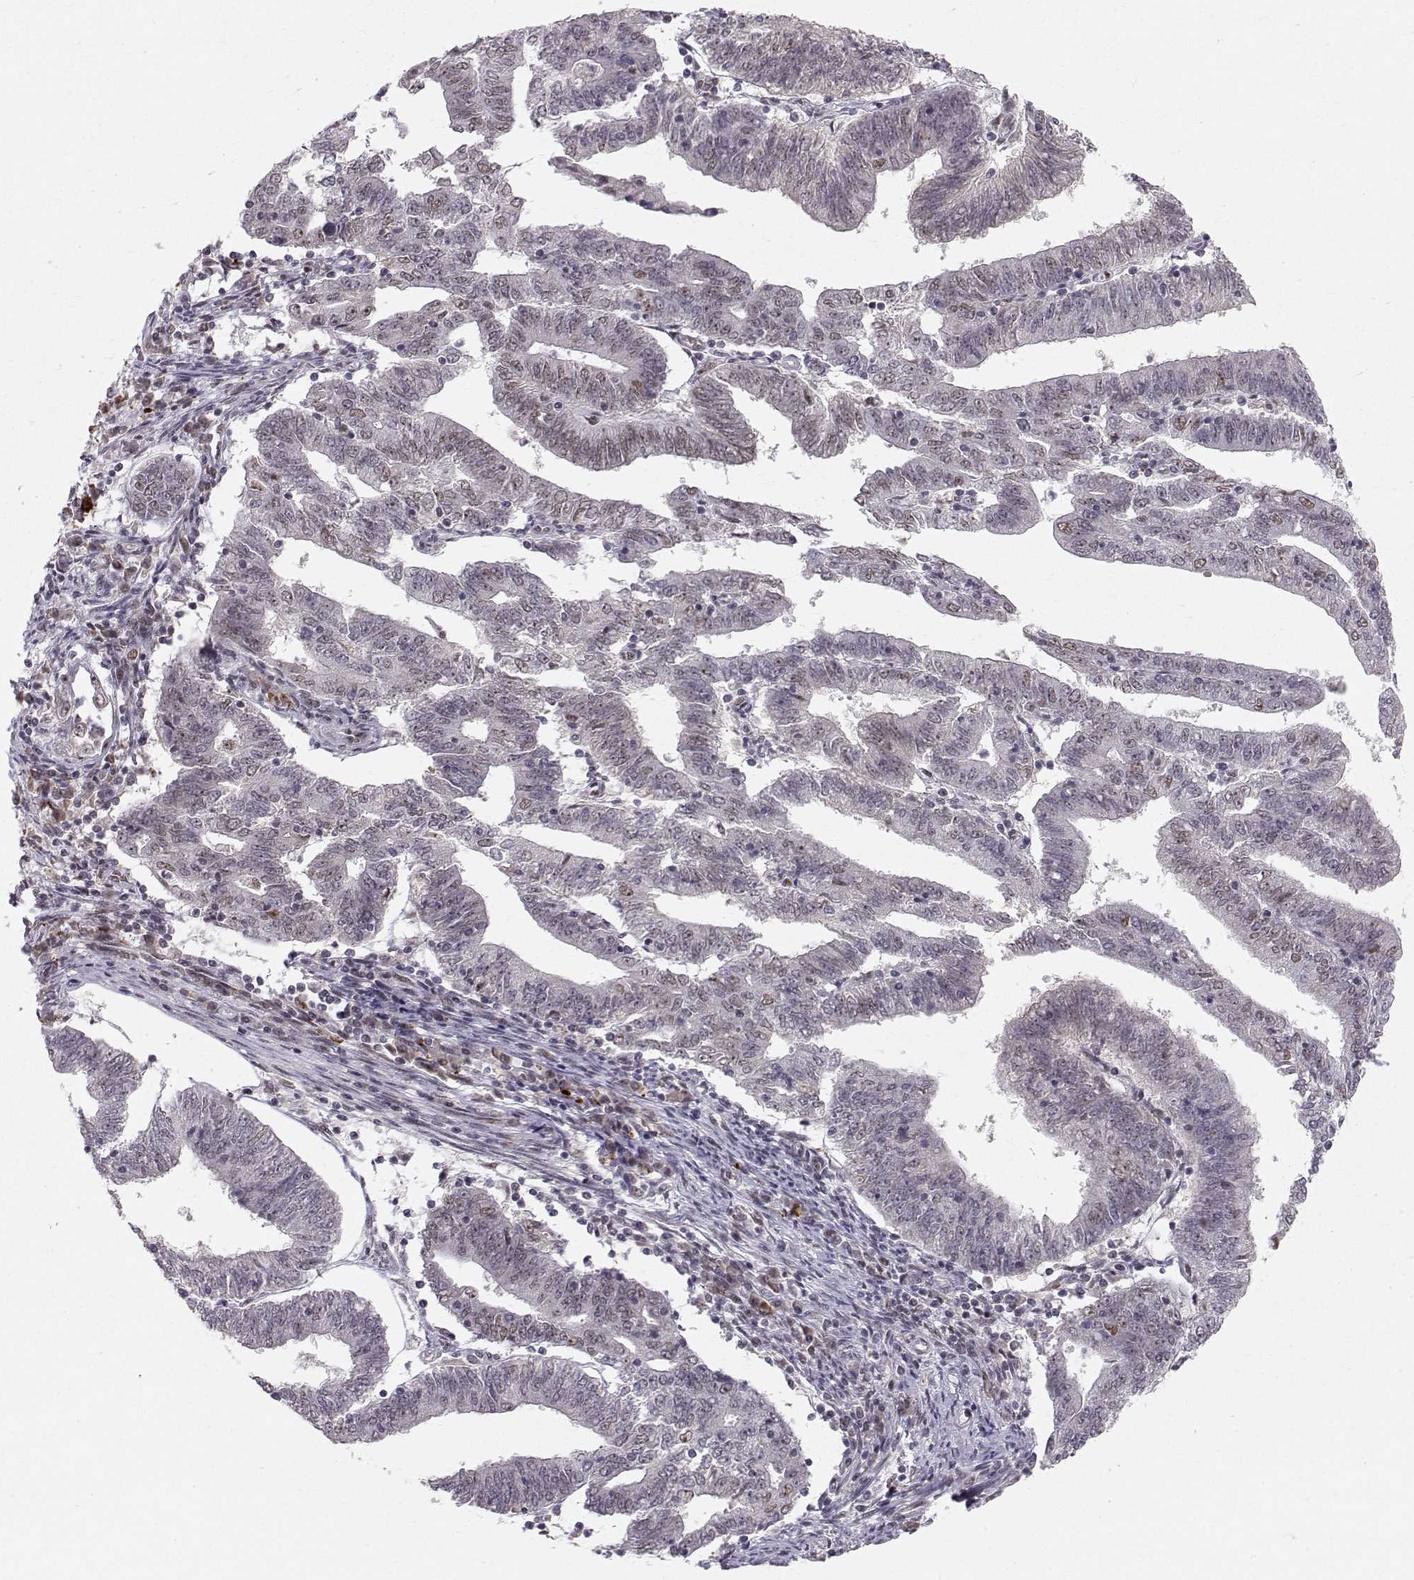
{"staining": {"intensity": "strong", "quantity": "25%-75%", "location": "nuclear"}, "tissue": "endometrial cancer", "cell_type": "Tumor cells", "image_type": "cancer", "snomed": [{"axis": "morphology", "description": "Adenocarcinoma, NOS"}, {"axis": "topography", "description": "Endometrium"}], "caption": "This is a histology image of immunohistochemistry staining of endometrial cancer, which shows strong staining in the nuclear of tumor cells.", "gene": "RPP38", "patient": {"sex": "female", "age": 82}}